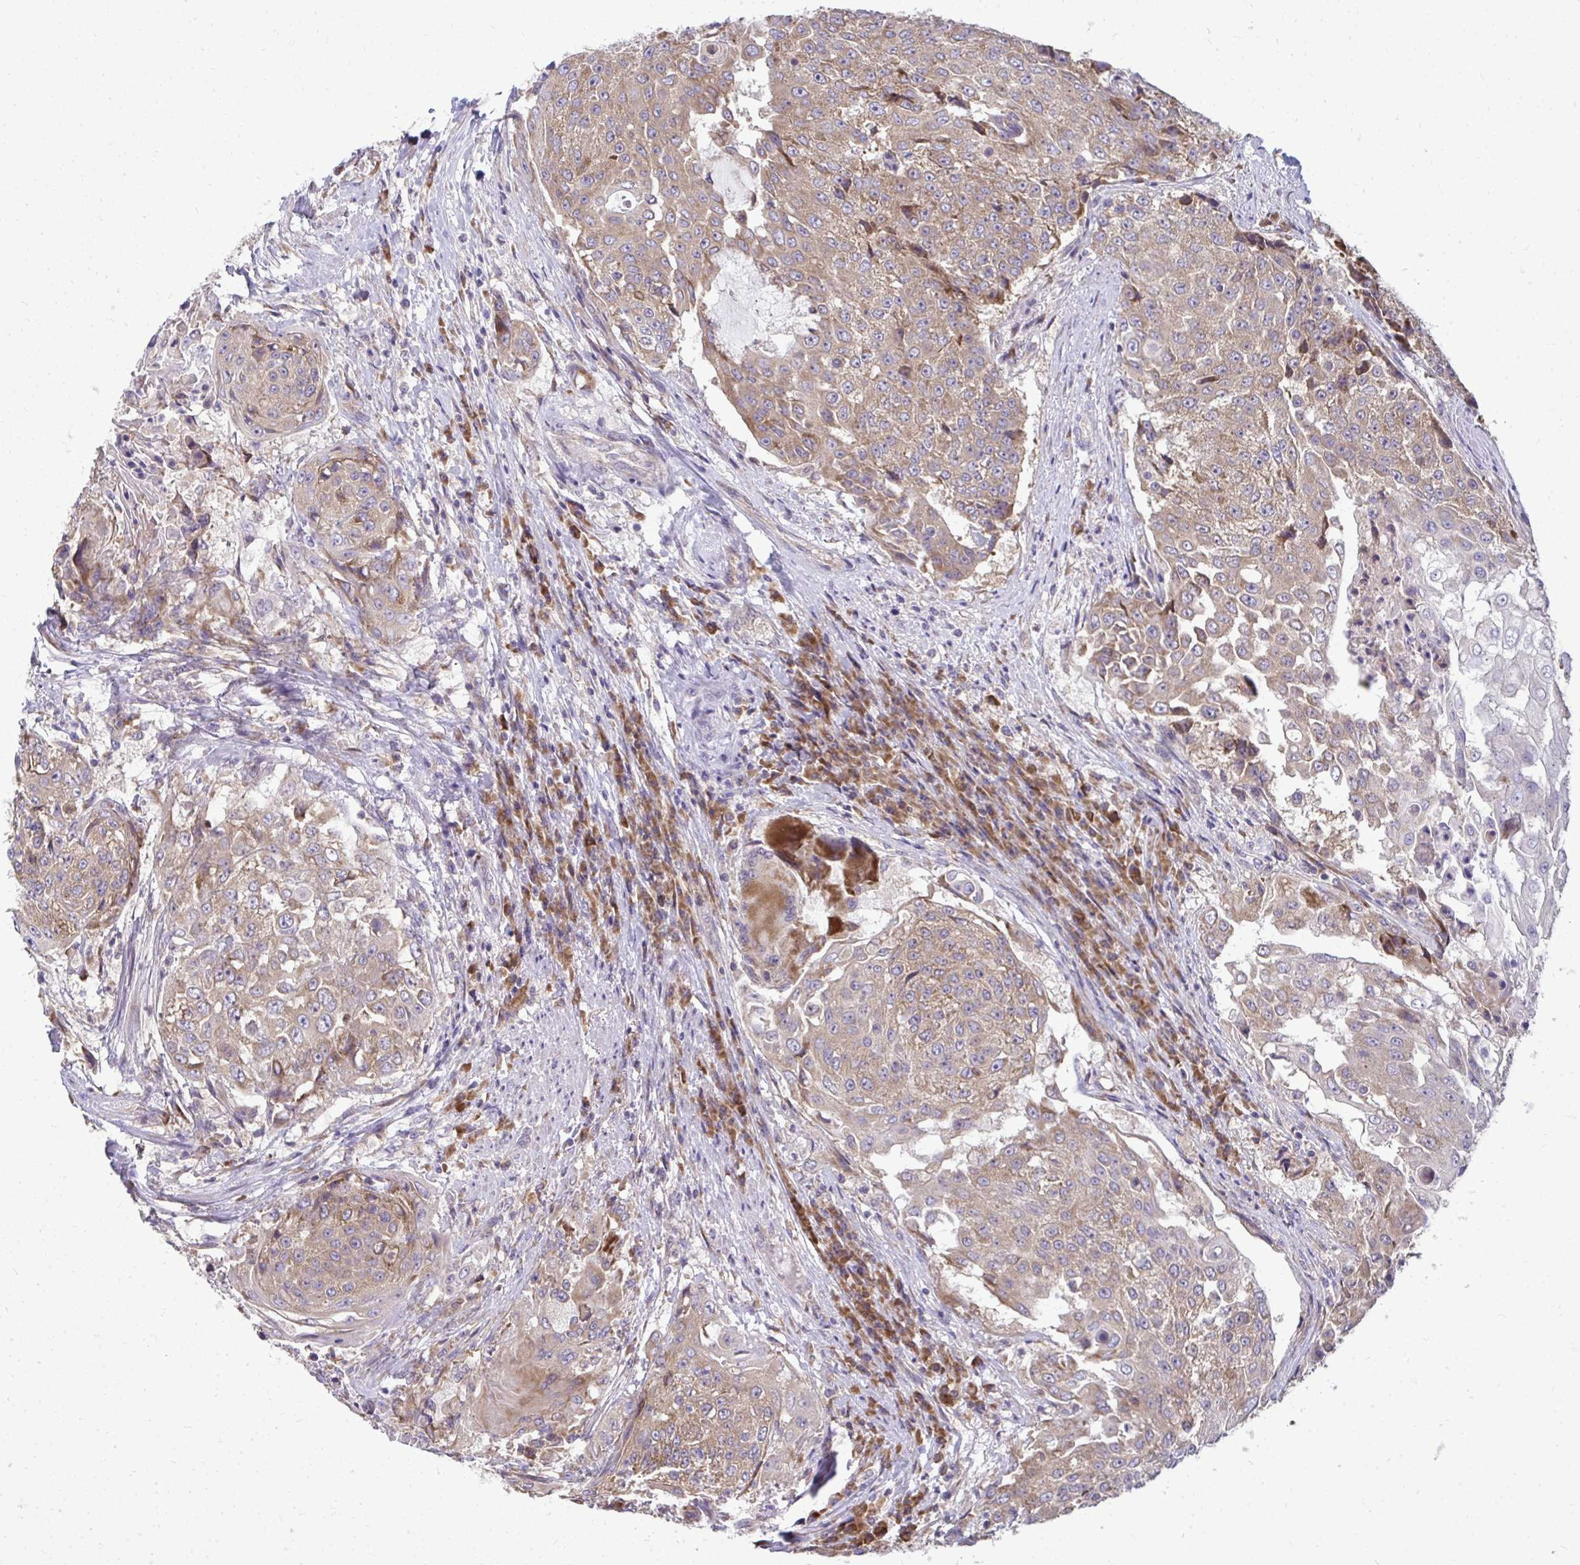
{"staining": {"intensity": "moderate", "quantity": ">75%", "location": "cytoplasmic/membranous"}, "tissue": "urothelial cancer", "cell_type": "Tumor cells", "image_type": "cancer", "snomed": [{"axis": "morphology", "description": "Urothelial carcinoma, High grade"}, {"axis": "topography", "description": "Urinary bladder"}], "caption": "Tumor cells reveal moderate cytoplasmic/membranous staining in about >75% of cells in urothelial cancer. Nuclei are stained in blue.", "gene": "RPLP2", "patient": {"sex": "female", "age": 63}}